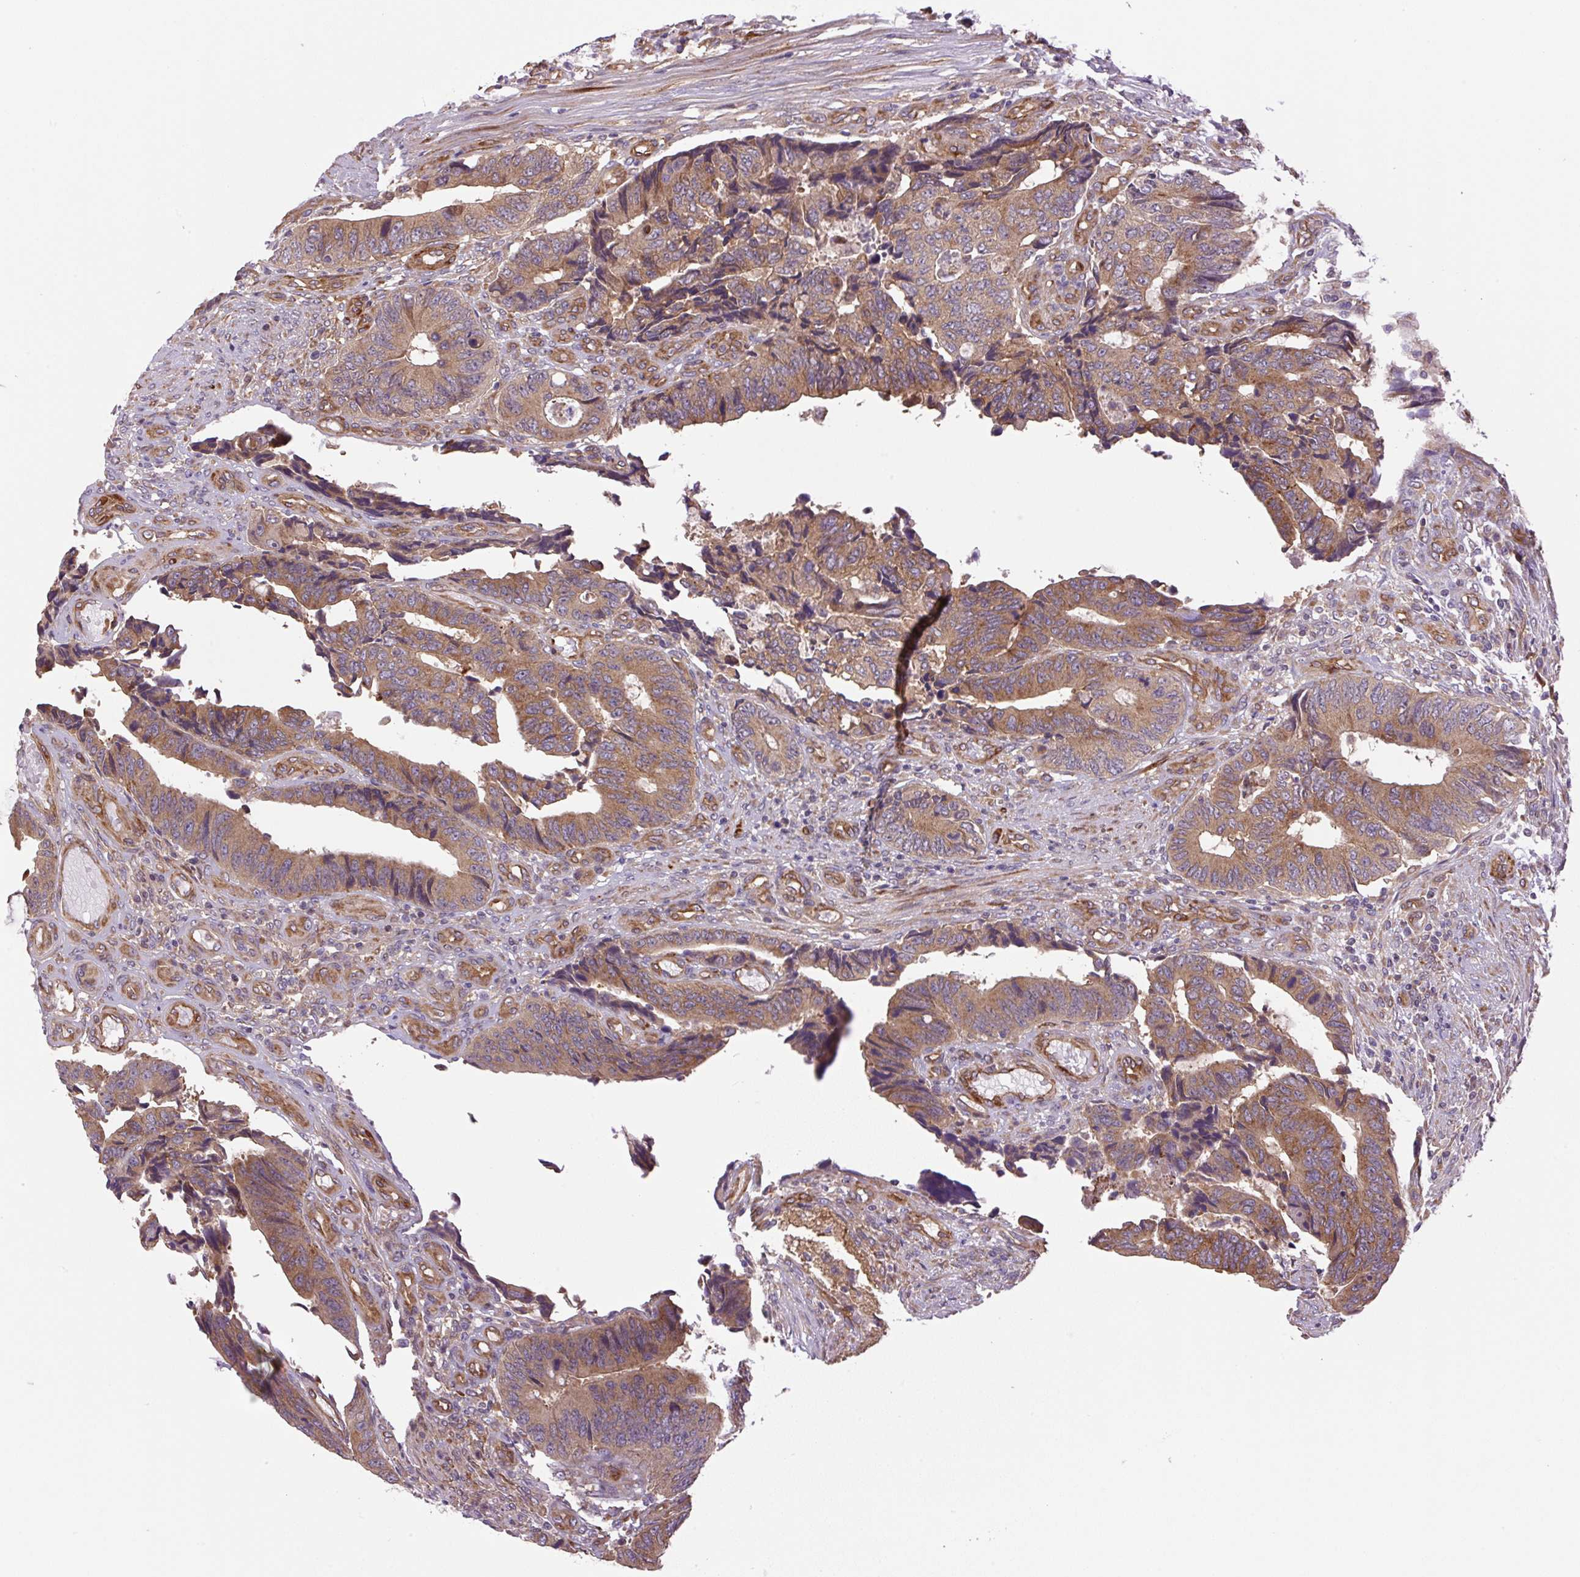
{"staining": {"intensity": "strong", "quantity": ">75%", "location": "cytoplasmic/membranous"}, "tissue": "colorectal cancer", "cell_type": "Tumor cells", "image_type": "cancer", "snomed": [{"axis": "morphology", "description": "Adenocarcinoma, NOS"}, {"axis": "topography", "description": "Colon"}], "caption": "Tumor cells display high levels of strong cytoplasmic/membranous expression in about >75% of cells in human colorectal cancer.", "gene": "SEPTIN10", "patient": {"sex": "male", "age": 87}}